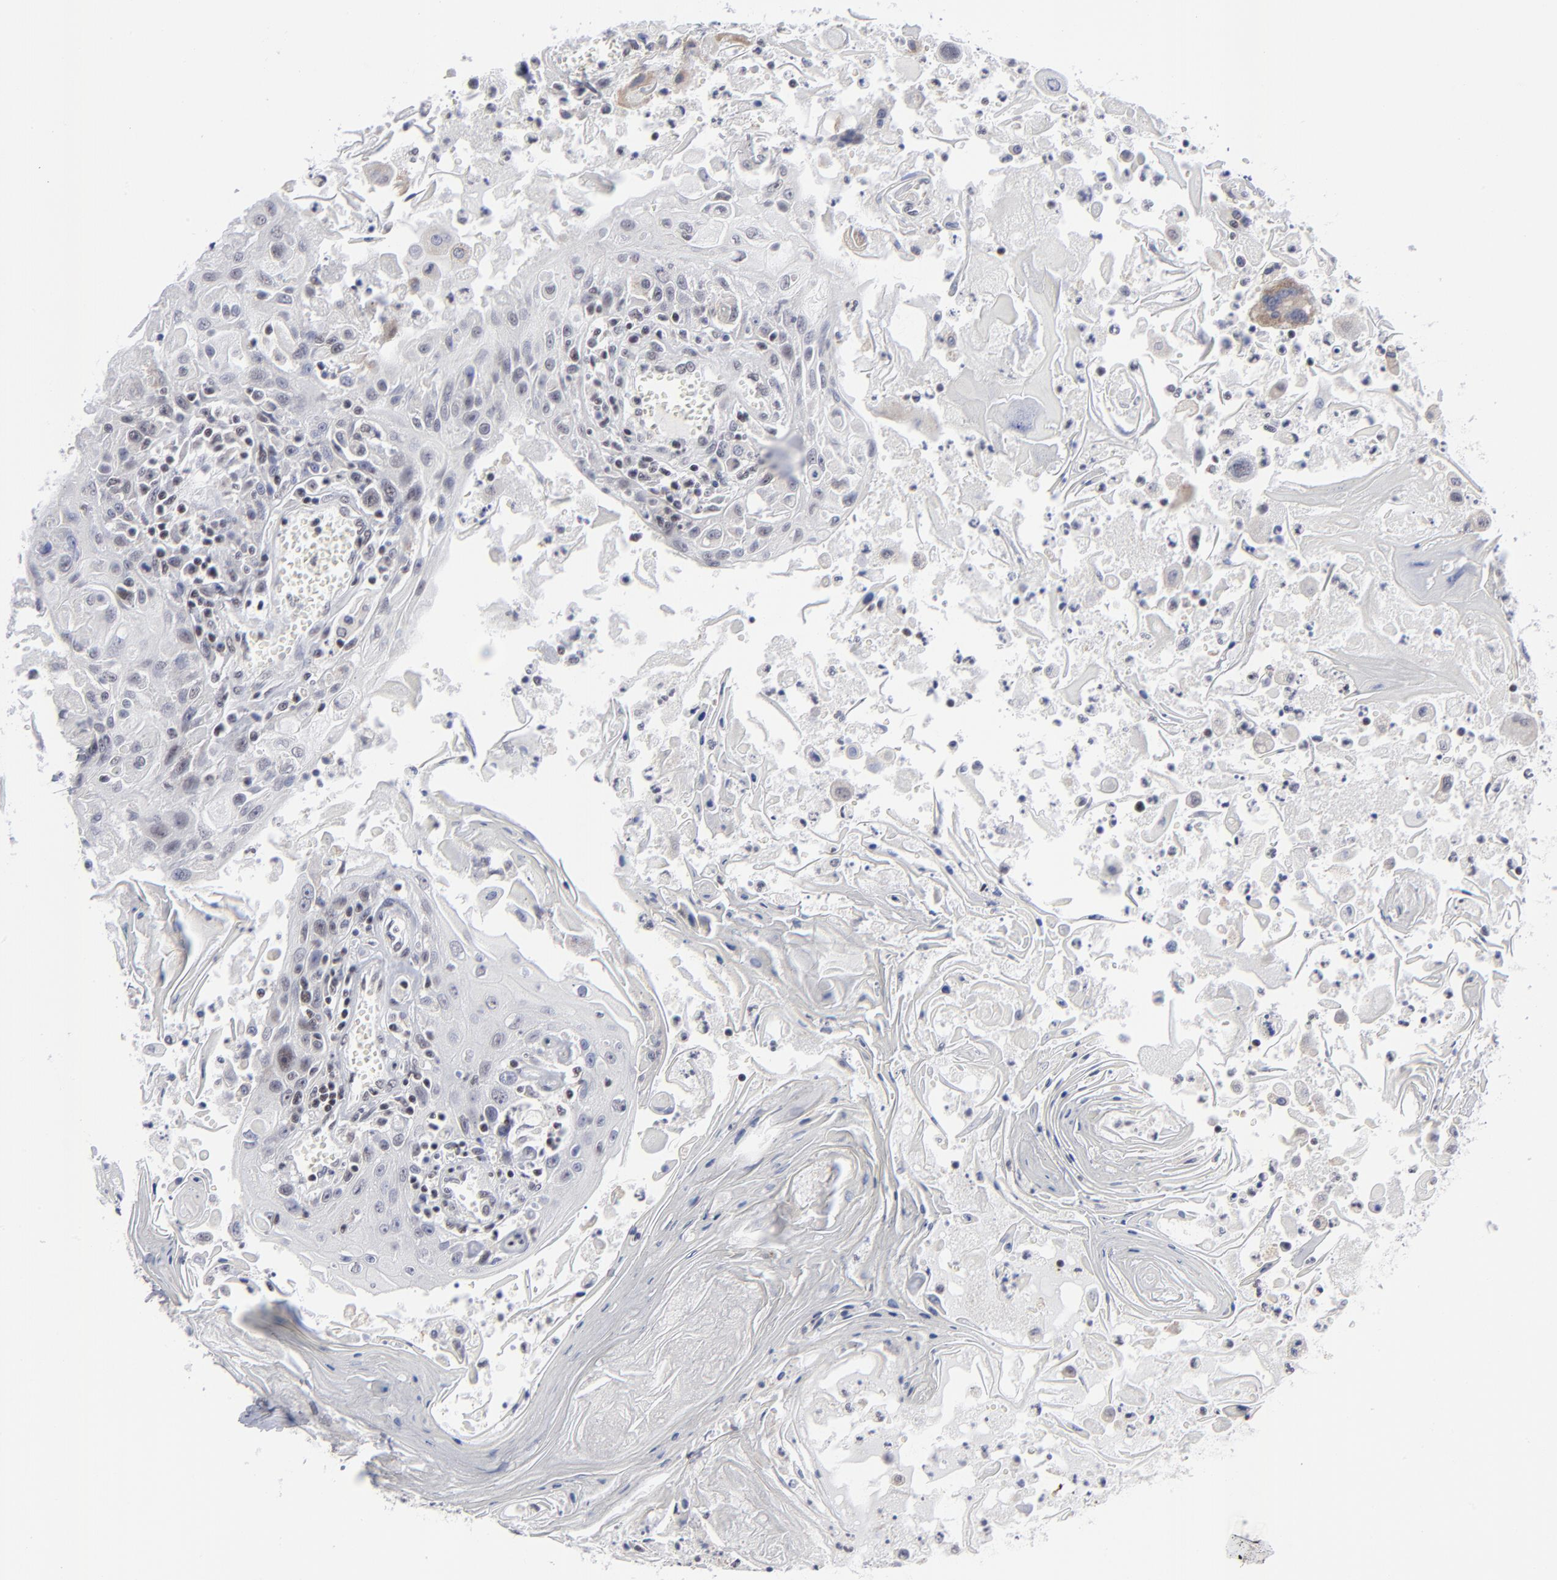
{"staining": {"intensity": "negative", "quantity": "none", "location": "none"}, "tissue": "head and neck cancer", "cell_type": "Tumor cells", "image_type": "cancer", "snomed": [{"axis": "morphology", "description": "Squamous cell carcinoma, NOS"}, {"axis": "topography", "description": "Oral tissue"}, {"axis": "topography", "description": "Head-Neck"}], "caption": "There is no significant expression in tumor cells of head and neck squamous cell carcinoma. Brightfield microscopy of immunohistochemistry (IHC) stained with DAB (brown) and hematoxylin (blue), captured at high magnification.", "gene": "SP2", "patient": {"sex": "female", "age": 76}}